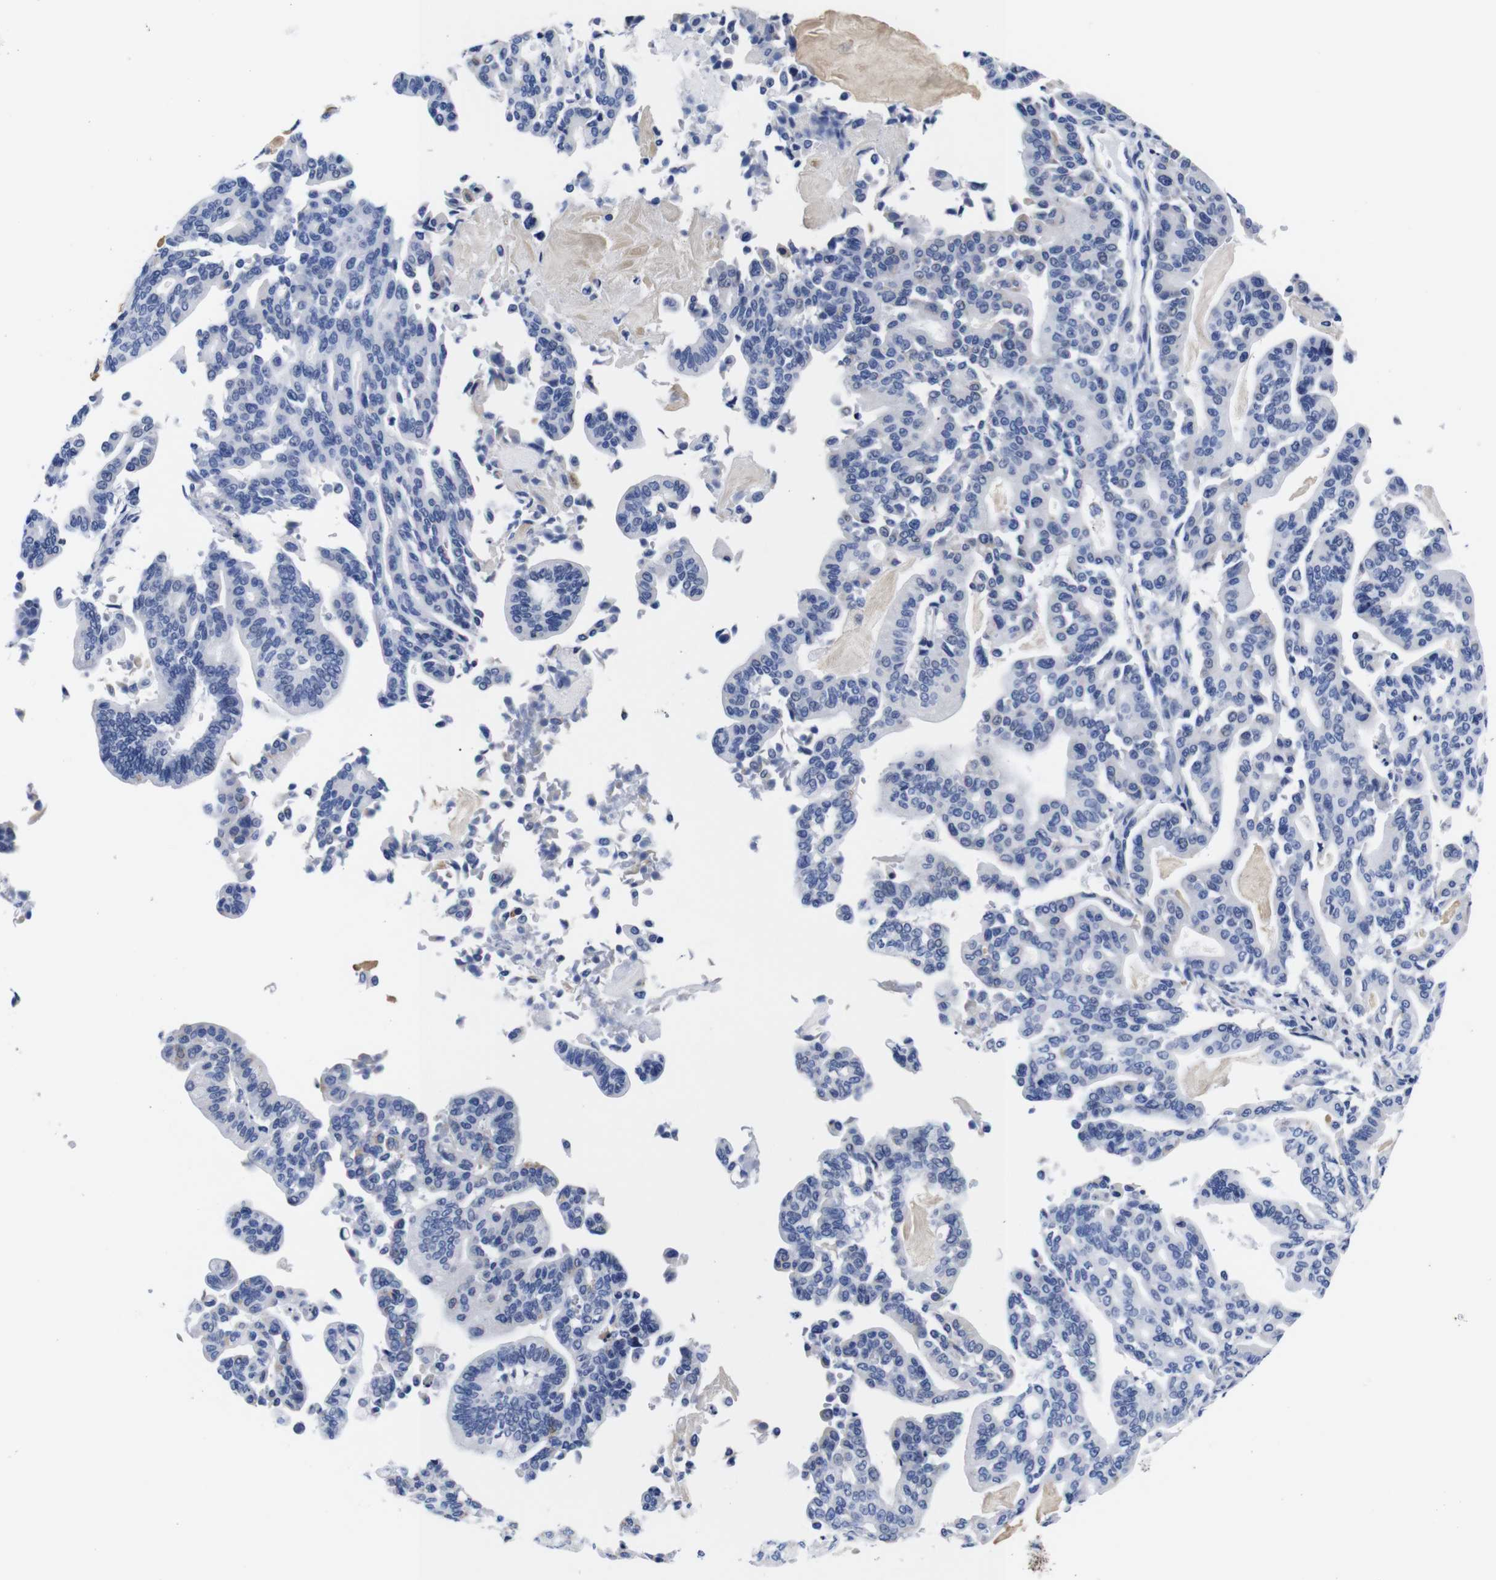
{"staining": {"intensity": "negative", "quantity": "none", "location": "none"}, "tissue": "pancreatic cancer", "cell_type": "Tumor cells", "image_type": "cancer", "snomed": [{"axis": "morphology", "description": "Adenocarcinoma, NOS"}, {"axis": "topography", "description": "Pancreas"}], "caption": "This is an immunohistochemistry micrograph of human pancreatic adenocarcinoma. There is no positivity in tumor cells.", "gene": "CLEC4G", "patient": {"sex": "male", "age": 63}}